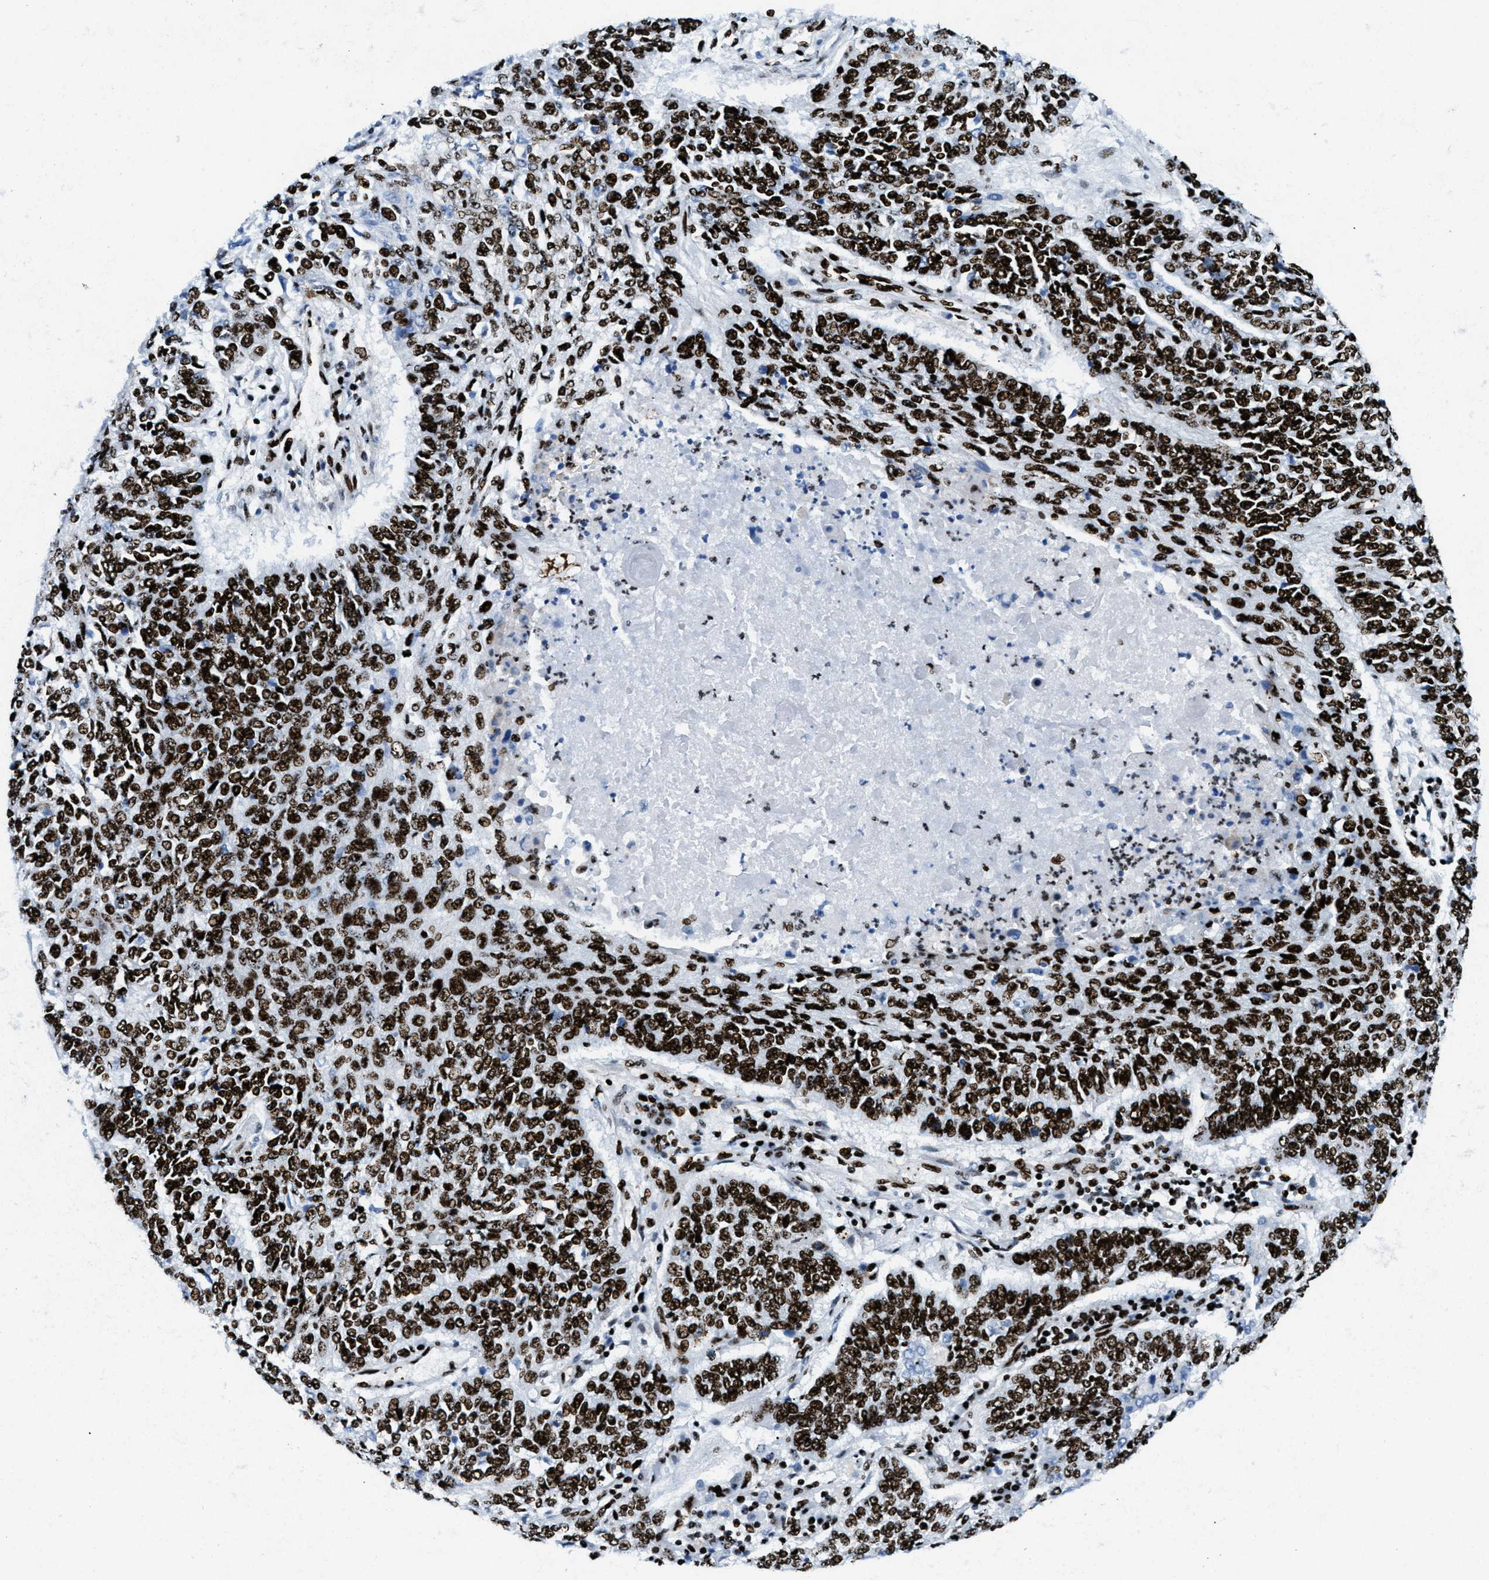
{"staining": {"intensity": "strong", "quantity": ">75%", "location": "nuclear"}, "tissue": "lung cancer", "cell_type": "Tumor cells", "image_type": "cancer", "snomed": [{"axis": "morphology", "description": "Normal tissue, NOS"}, {"axis": "morphology", "description": "Squamous cell carcinoma, NOS"}, {"axis": "topography", "description": "Cartilage tissue"}, {"axis": "topography", "description": "Bronchus"}, {"axis": "topography", "description": "Lung"}], "caption": "An image of lung squamous cell carcinoma stained for a protein shows strong nuclear brown staining in tumor cells. Using DAB (brown) and hematoxylin (blue) stains, captured at high magnification using brightfield microscopy.", "gene": "NONO", "patient": {"sex": "female", "age": 49}}